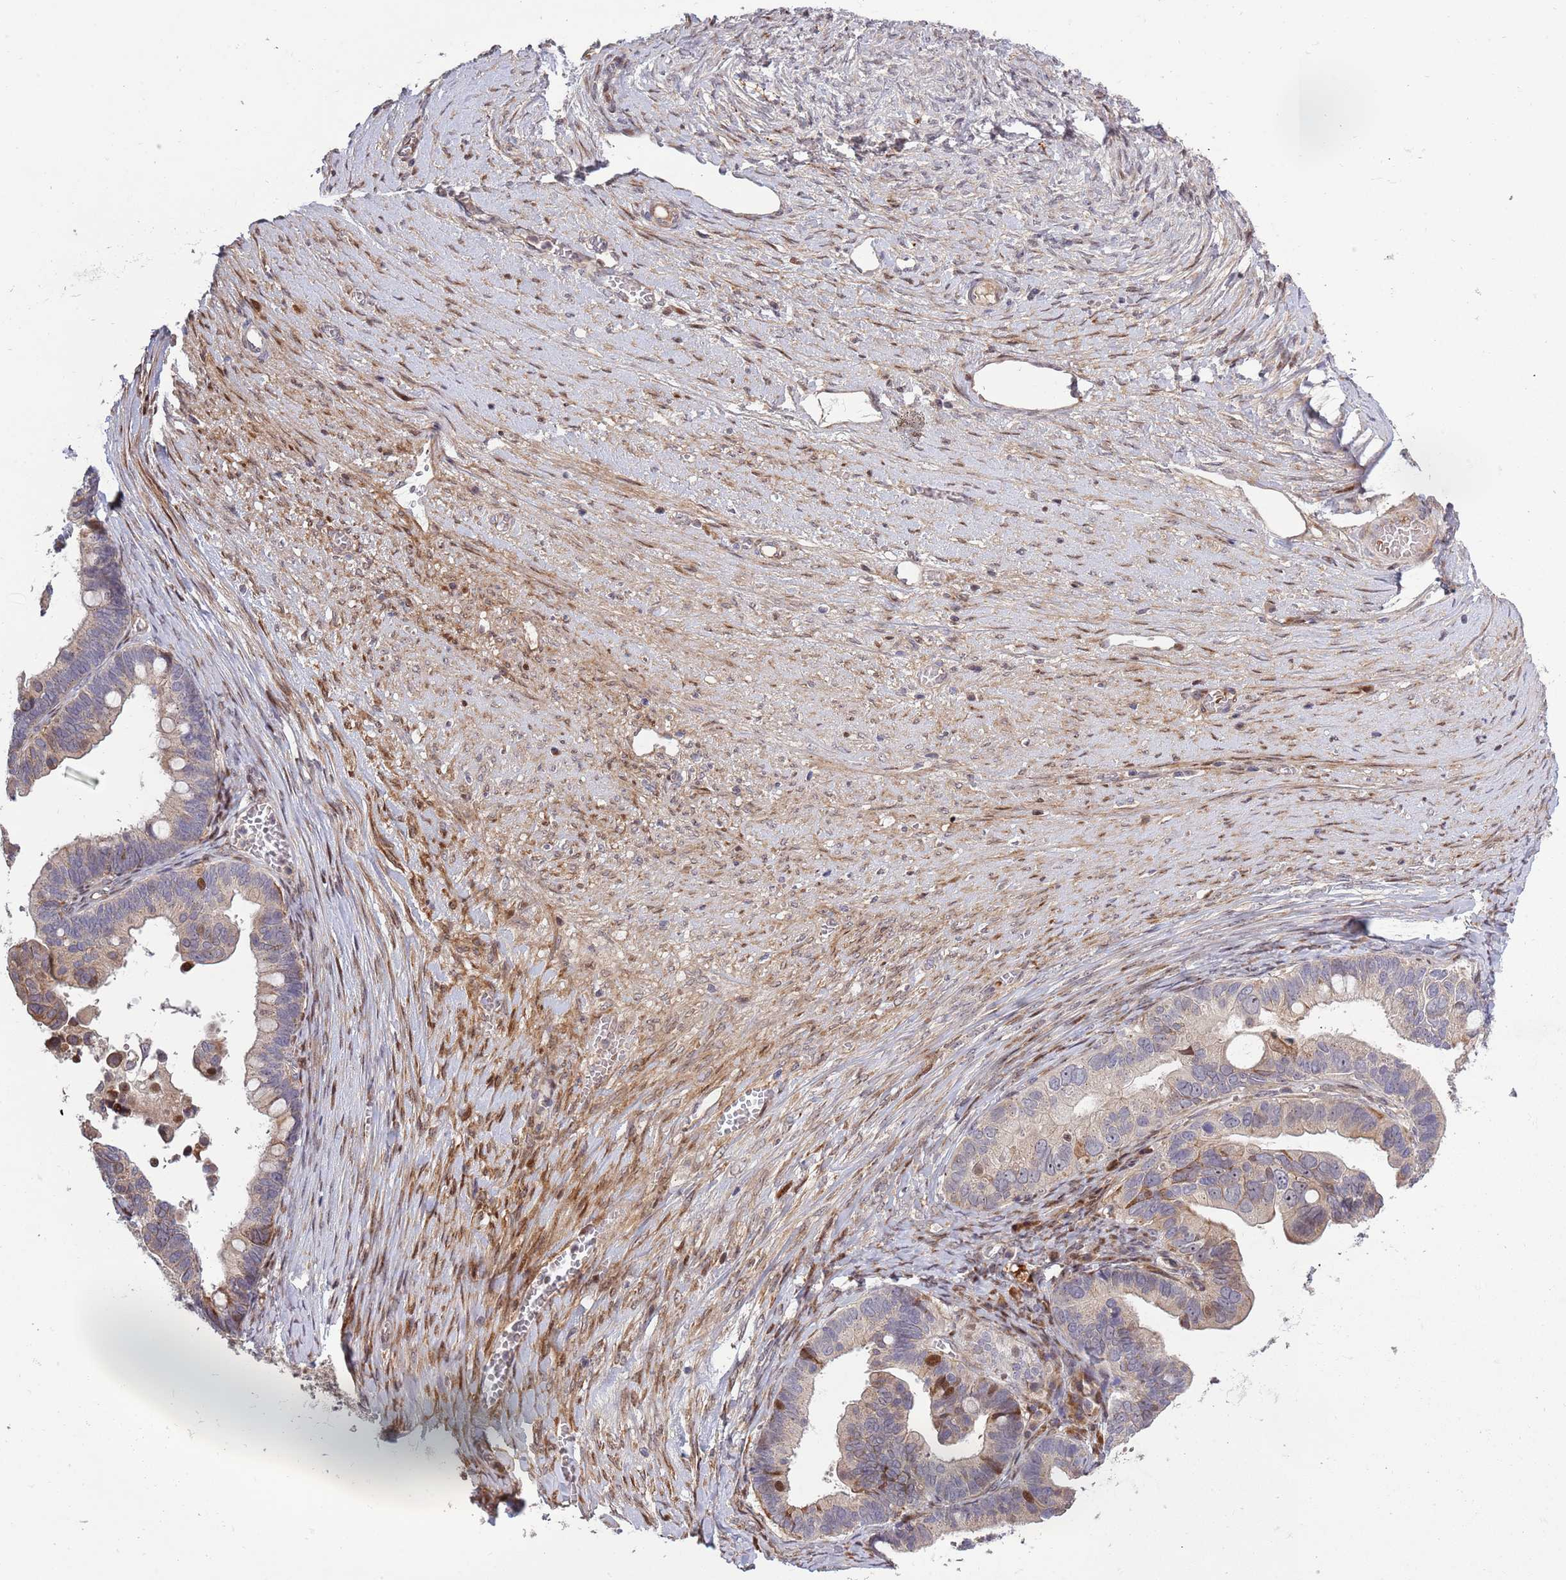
{"staining": {"intensity": "moderate", "quantity": "<25%", "location": "nuclear"}, "tissue": "ovarian cancer", "cell_type": "Tumor cells", "image_type": "cancer", "snomed": [{"axis": "morphology", "description": "Cystadenocarcinoma, serous, NOS"}, {"axis": "topography", "description": "Ovary"}], "caption": "A brown stain labels moderate nuclear expression of a protein in ovarian cancer (serous cystadenocarcinoma) tumor cells.", "gene": "SYNDIG1L", "patient": {"sex": "female", "age": 56}}